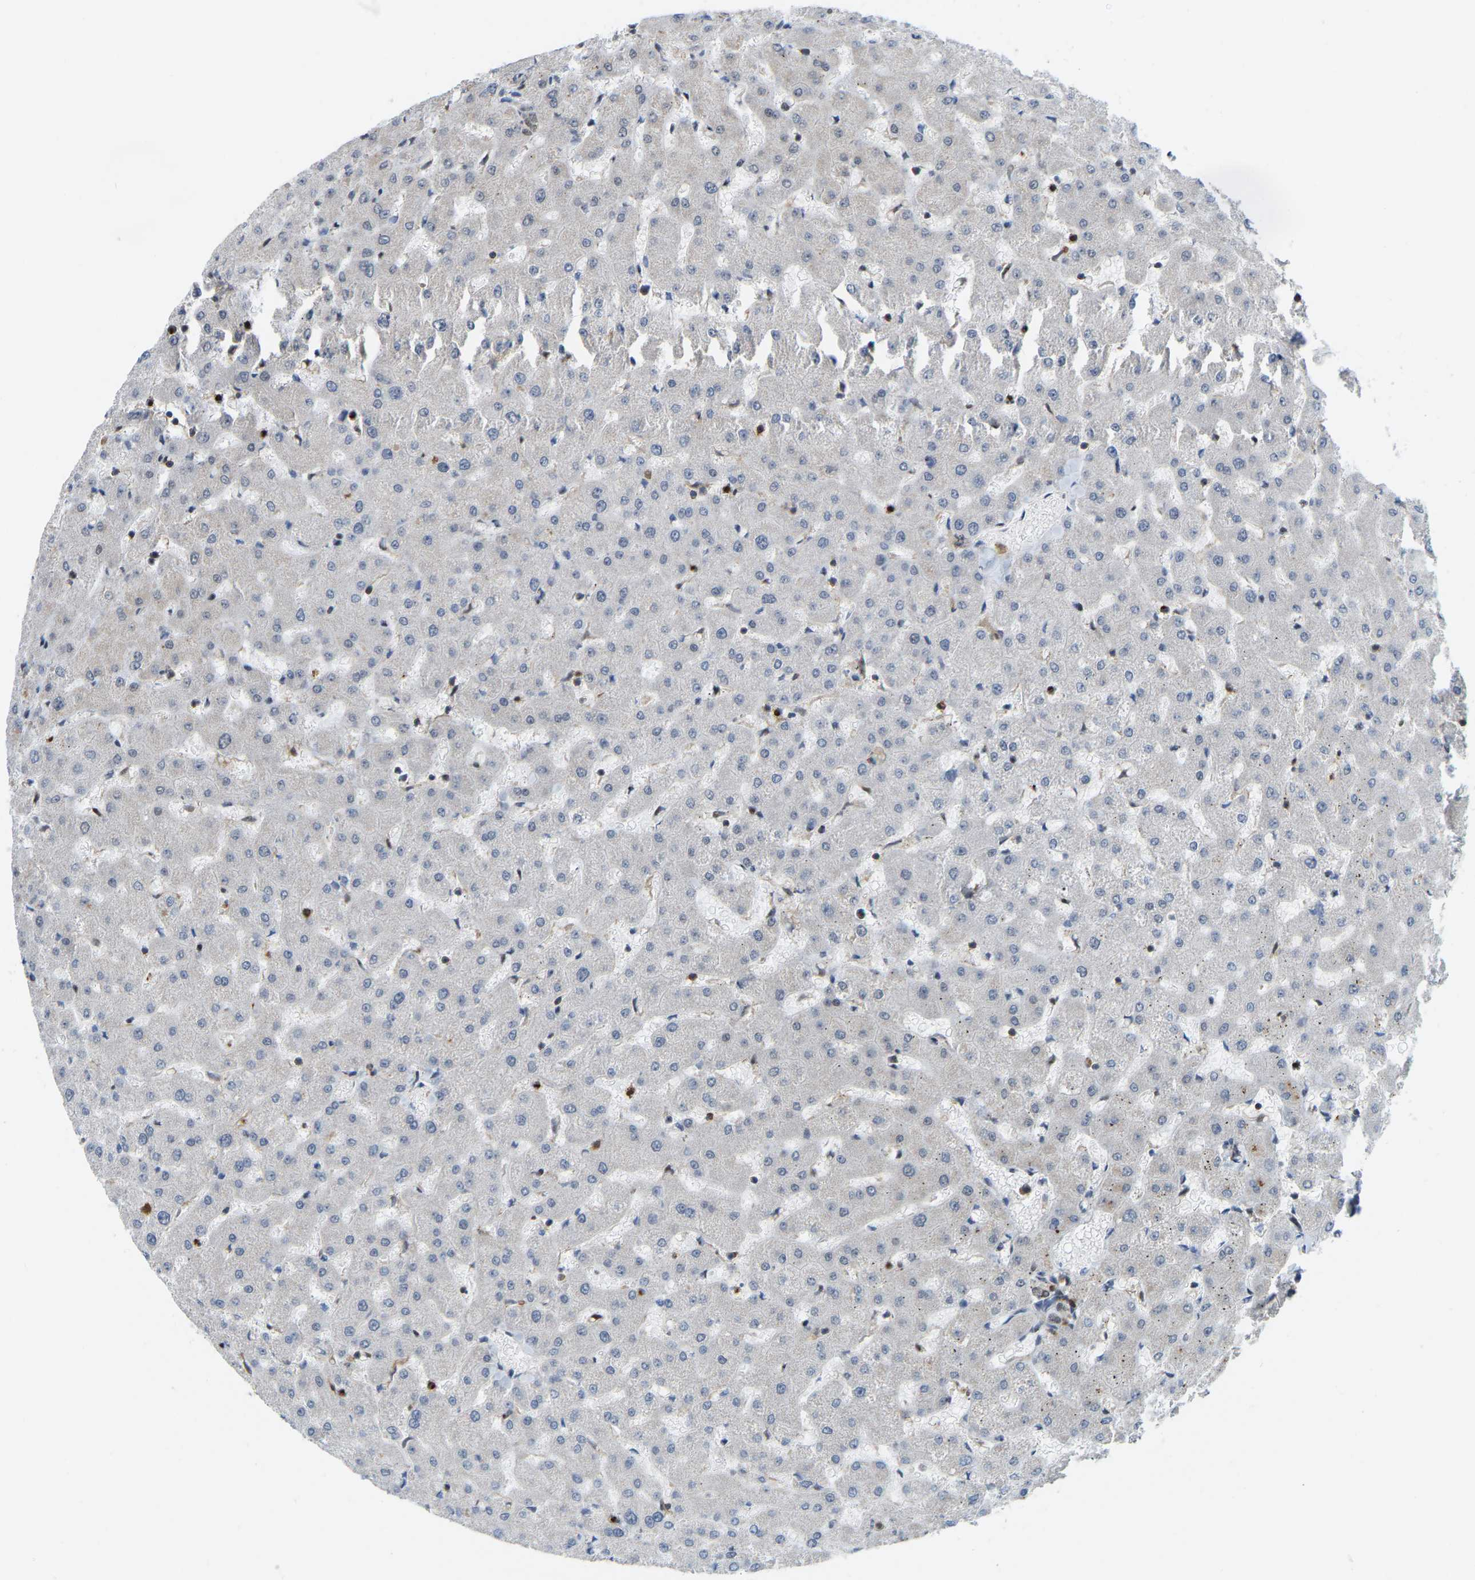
{"staining": {"intensity": "weak", "quantity": "<25%", "location": "nuclear"}, "tissue": "liver", "cell_type": "Cholangiocytes", "image_type": "normal", "snomed": [{"axis": "morphology", "description": "Normal tissue, NOS"}, {"axis": "topography", "description": "Liver"}], "caption": "This is an IHC photomicrograph of normal liver. There is no staining in cholangiocytes.", "gene": "NUMA1", "patient": {"sex": "female", "age": 63}}